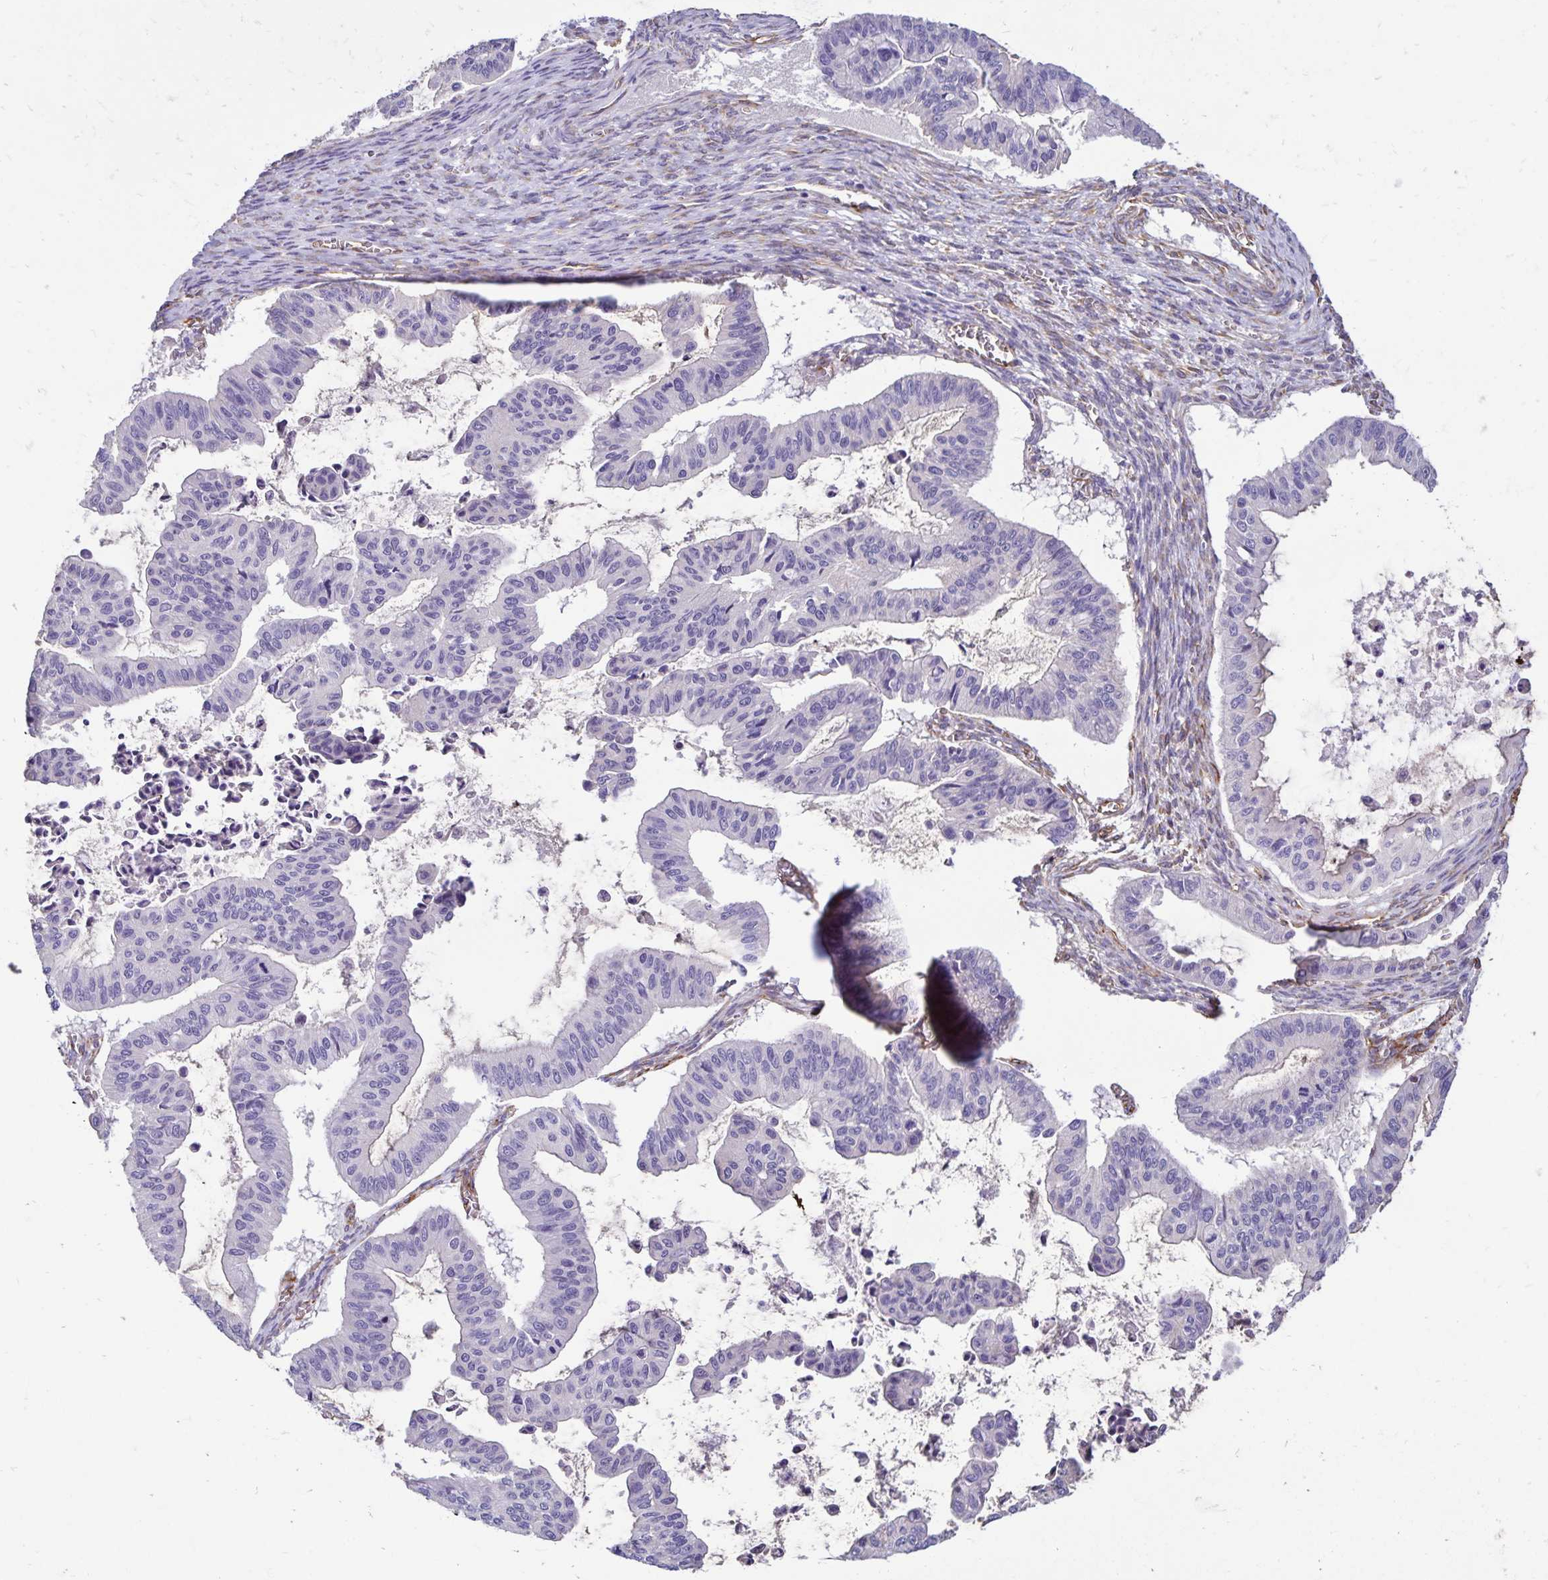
{"staining": {"intensity": "negative", "quantity": "none", "location": "none"}, "tissue": "ovarian cancer", "cell_type": "Tumor cells", "image_type": "cancer", "snomed": [{"axis": "morphology", "description": "Cystadenocarcinoma, mucinous, NOS"}, {"axis": "topography", "description": "Ovary"}], "caption": "A histopathology image of human ovarian mucinous cystadenocarcinoma is negative for staining in tumor cells.", "gene": "TRPV6", "patient": {"sex": "female", "age": 72}}